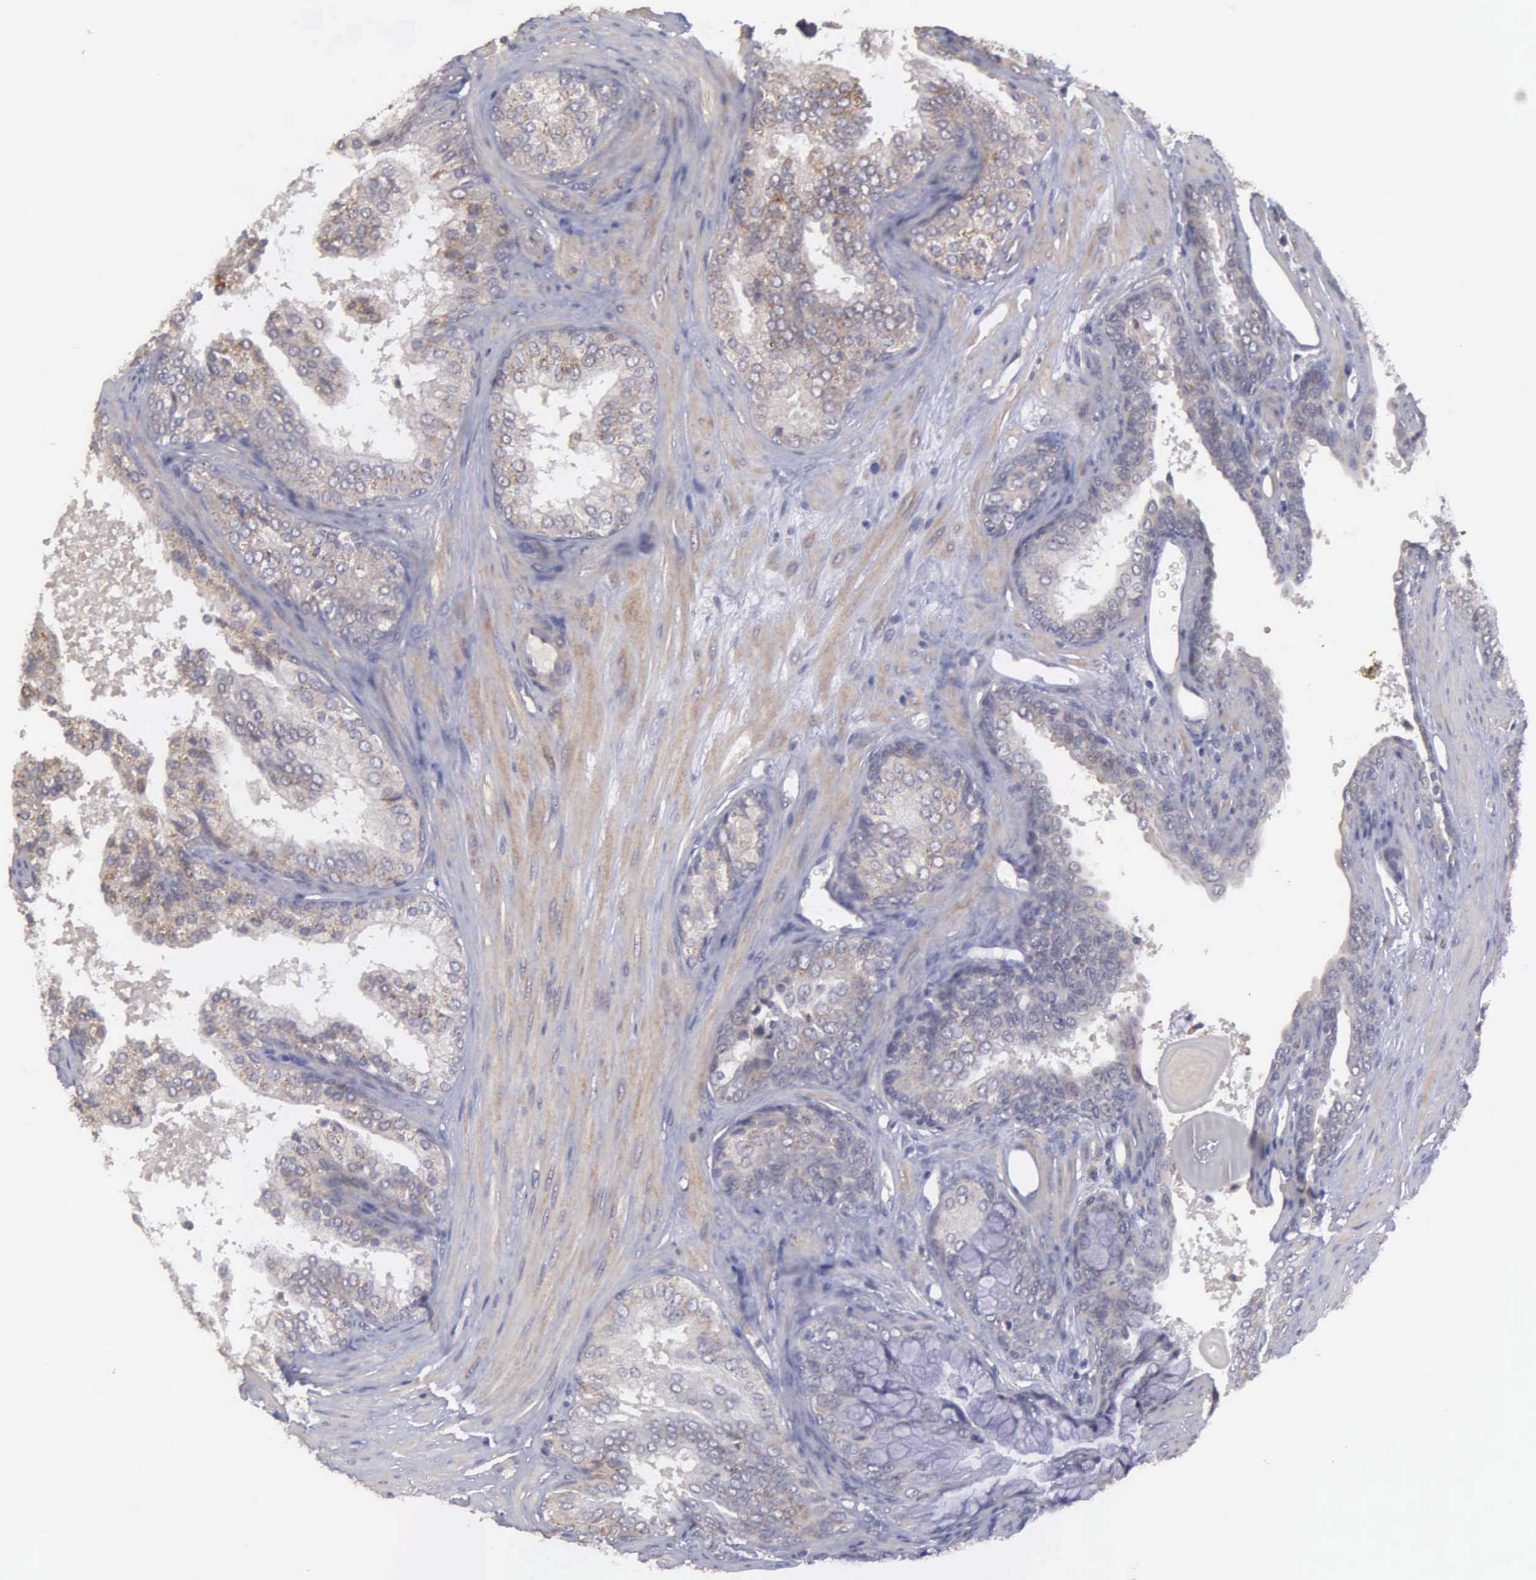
{"staining": {"intensity": "weak", "quantity": ">75%", "location": "cytoplasmic/membranous"}, "tissue": "prostate cancer", "cell_type": "Tumor cells", "image_type": "cancer", "snomed": [{"axis": "morphology", "description": "Adenocarcinoma, Low grade"}, {"axis": "topography", "description": "Prostate"}], "caption": "Prostate cancer (low-grade adenocarcinoma) stained with a brown dye demonstrates weak cytoplasmic/membranous positive positivity in about >75% of tumor cells.", "gene": "RTL10", "patient": {"sex": "male", "age": 69}}